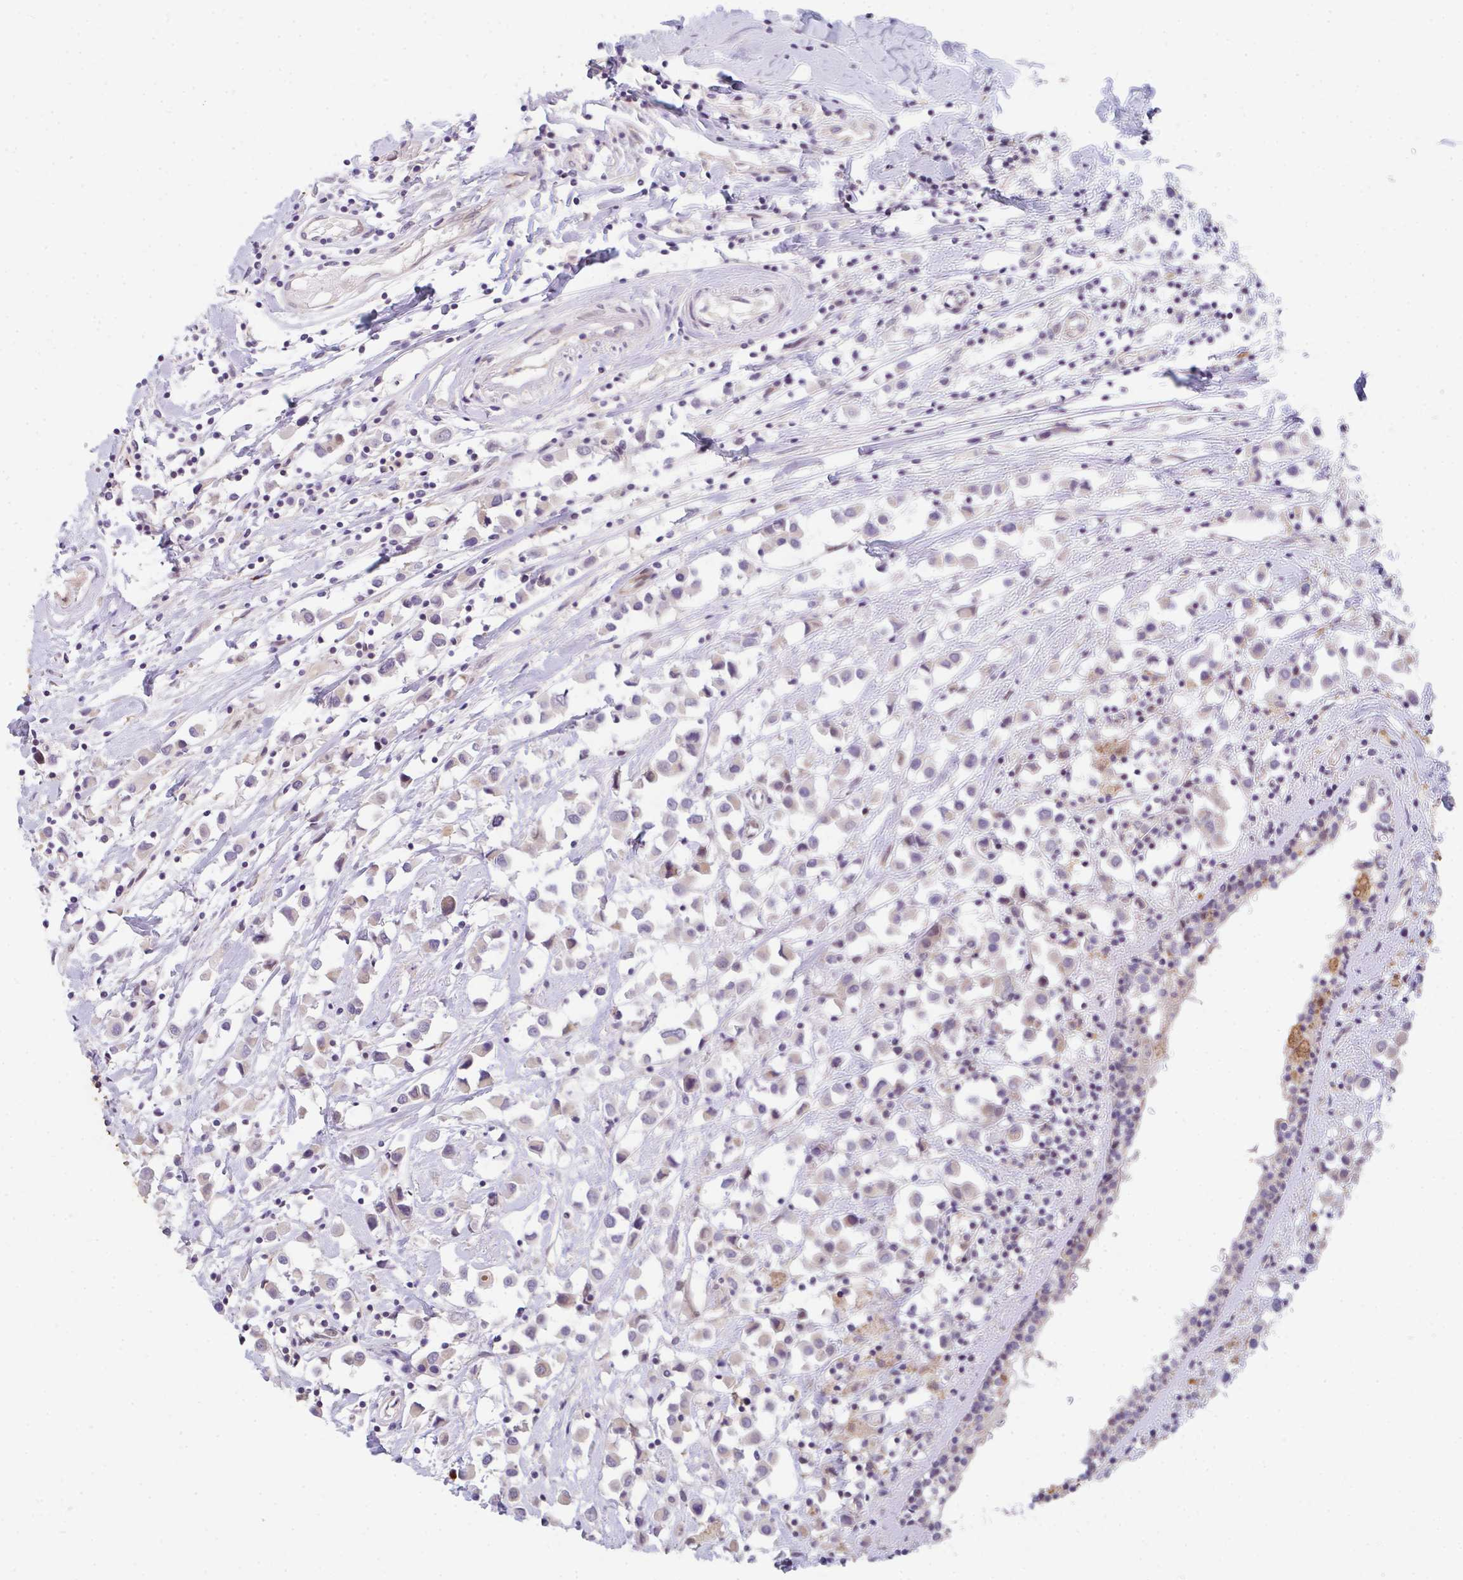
{"staining": {"intensity": "negative", "quantity": "none", "location": "none"}, "tissue": "breast cancer", "cell_type": "Tumor cells", "image_type": "cancer", "snomed": [{"axis": "morphology", "description": "Duct carcinoma"}, {"axis": "topography", "description": "Breast"}], "caption": "This is an immunohistochemistry (IHC) image of breast infiltrating ductal carcinoma. There is no staining in tumor cells.", "gene": "TNFRSF10A", "patient": {"sex": "female", "age": 61}}